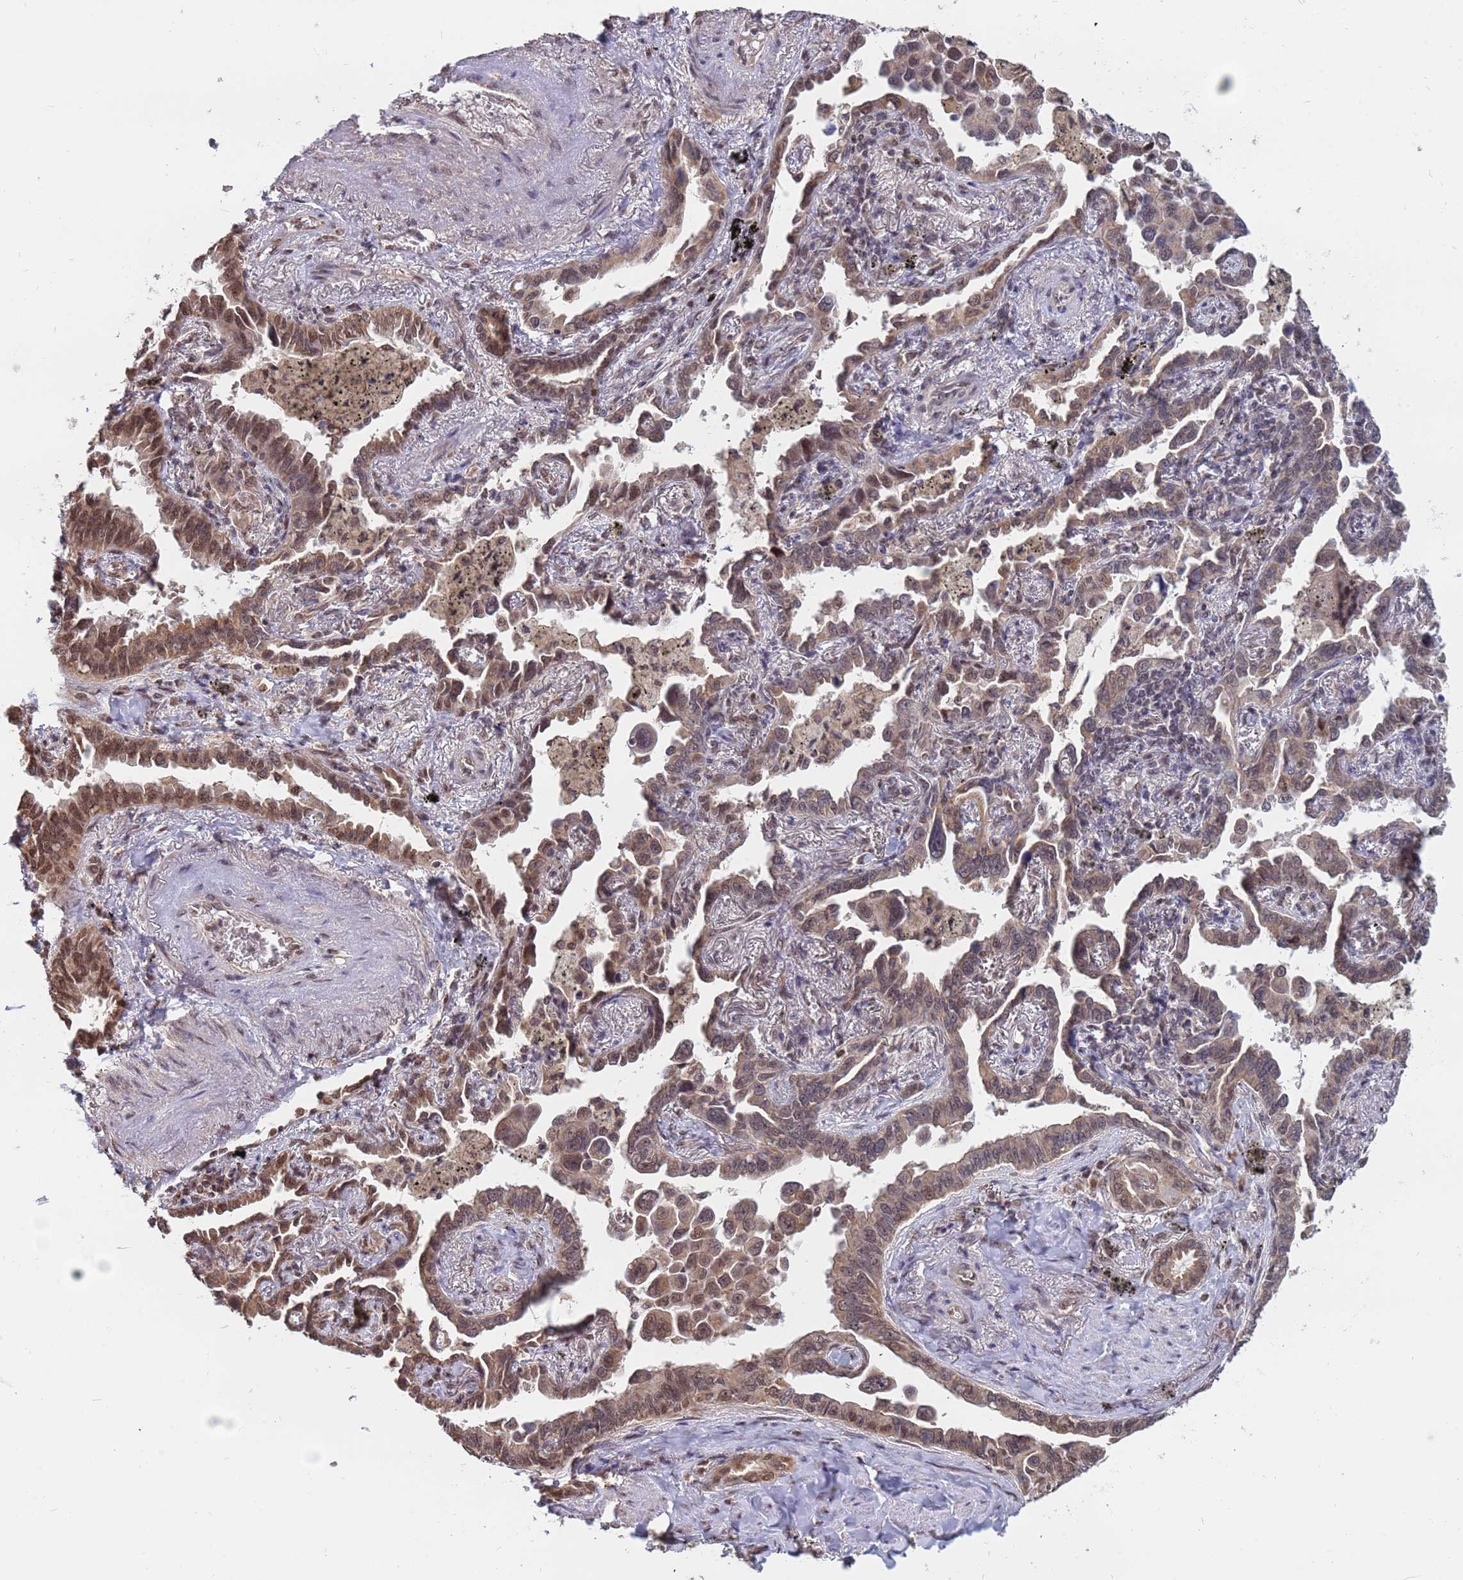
{"staining": {"intensity": "moderate", "quantity": ">75%", "location": "cytoplasmic/membranous,nuclear"}, "tissue": "lung cancer", "cell_type": "Tumor cells", "image_type": "cancer", "snomed": [{"axis": "morphology", "description": "Adenocarcinoma, NOS"}, {"axis": "topography", "description": "Lung"}], "caption": "Immunohistochemistry staining of lung cancer (adenocarcinoma), which demonstrates medium levels of moderate cytoplasmic/membranous and nuclear staining in about >75% of tumor cells indicating moderate cytoplasmic/membranous and nuclear protein expression. The staining was performed using DAB (3,3'-diaminobenzidine) (brown) for protein detection and nuclei were counterstained in hematoxylin (blue).", "gene": "DENND2B", "patient": {"sex": "male", "age": 67}}